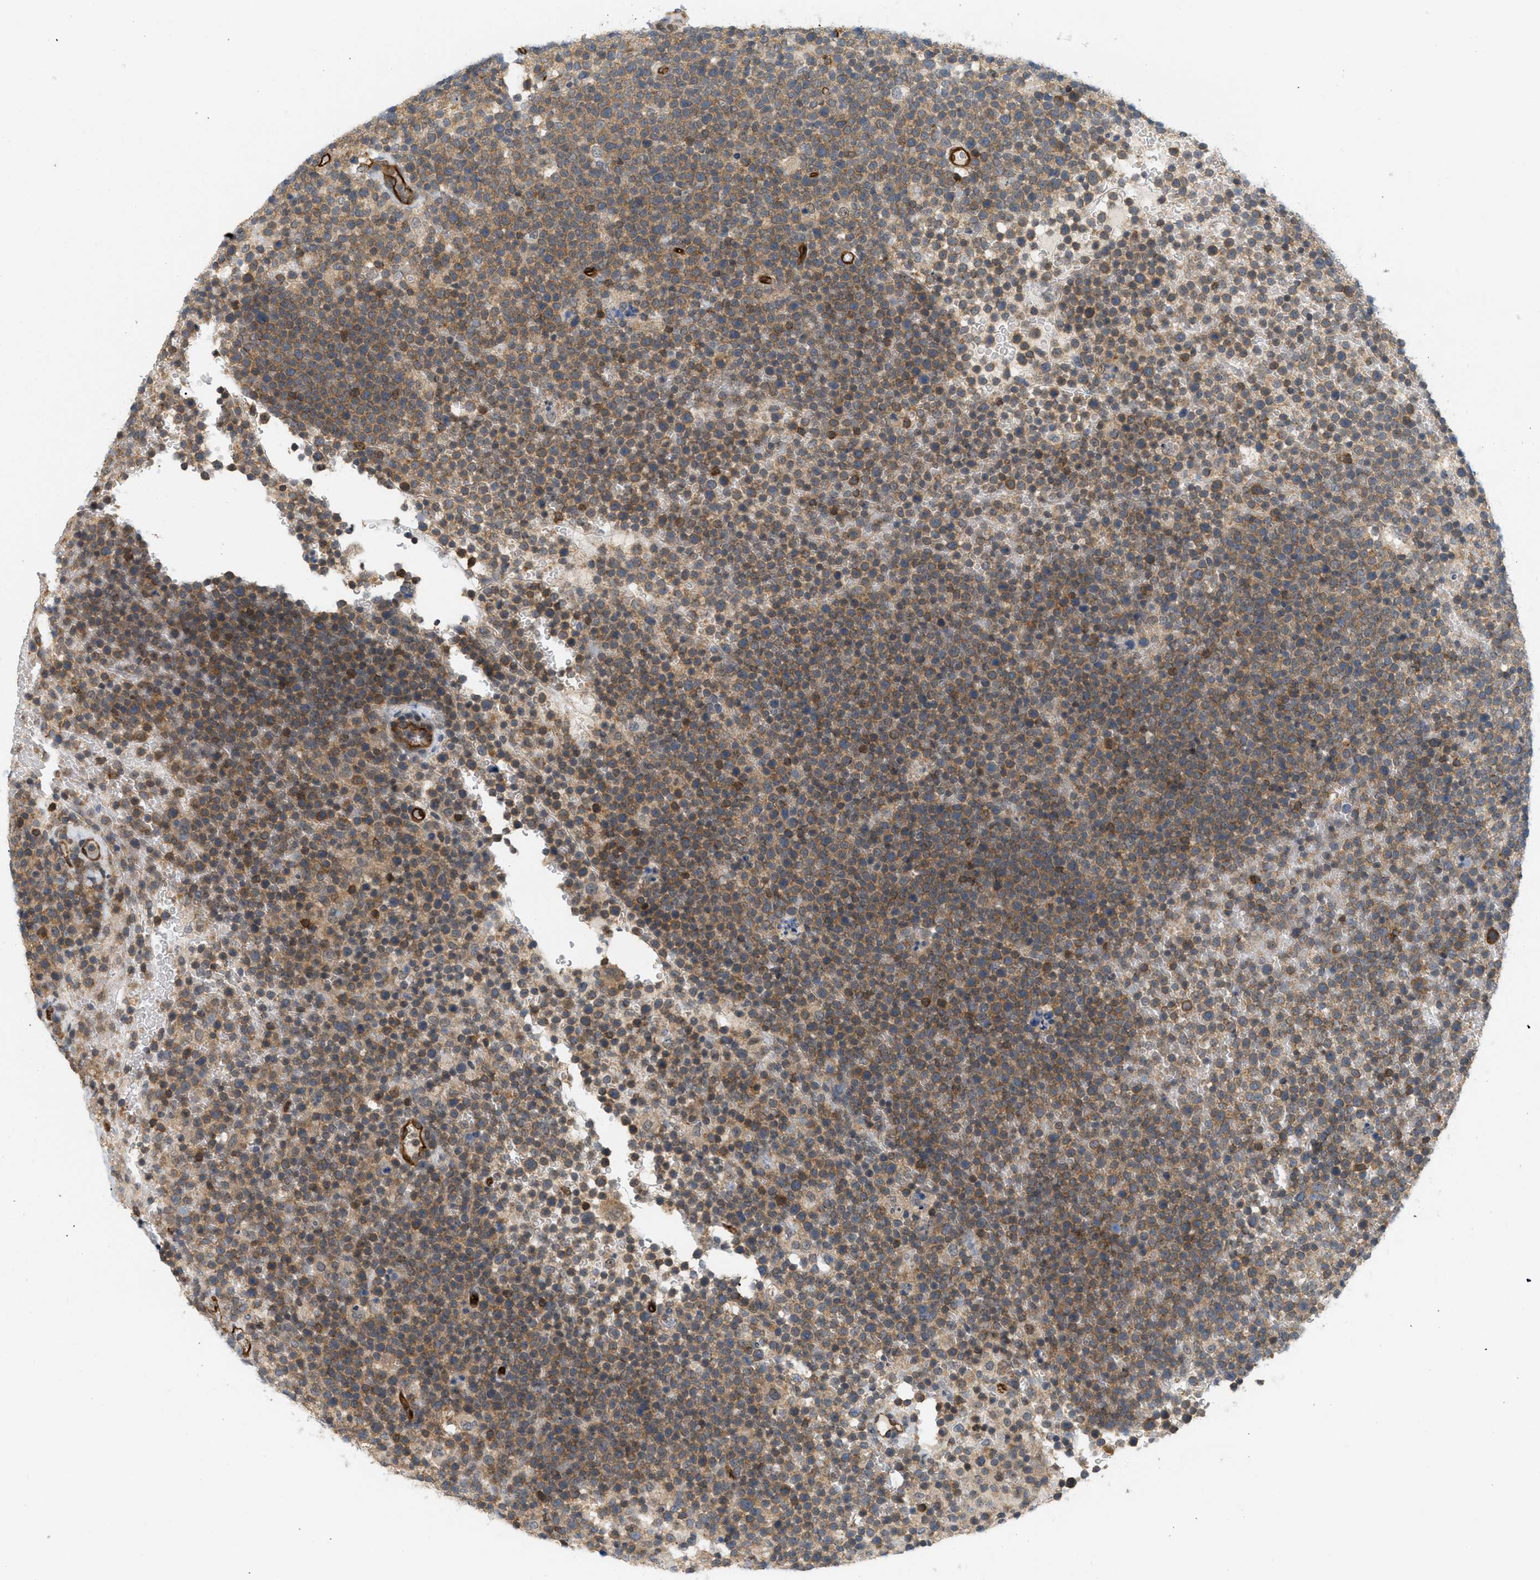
{"staining": {"intensity": "moderate", "quantity": ">75%", "location": "cytoplasmic/membranous"}, "tissue": "lymphoma", "cell_type": "Tumor cells", "image_type": "cancer", "snomed": [{"axis": "morphology", "description": "Malignant lymphoma, non-Hodgkin's type, High grade"}, {"axis": "topography", "description": "Lymph node"}], "caption": "Brown immunohistochemical staining in high-grade malignant lymphoma, non-Hodgkin's type shows moderate cytoplasmic/membranous positivity in approximately >75% of tumor cells.", "gene": "PALMD", "patient": {"sex": "male", "age": 61}}